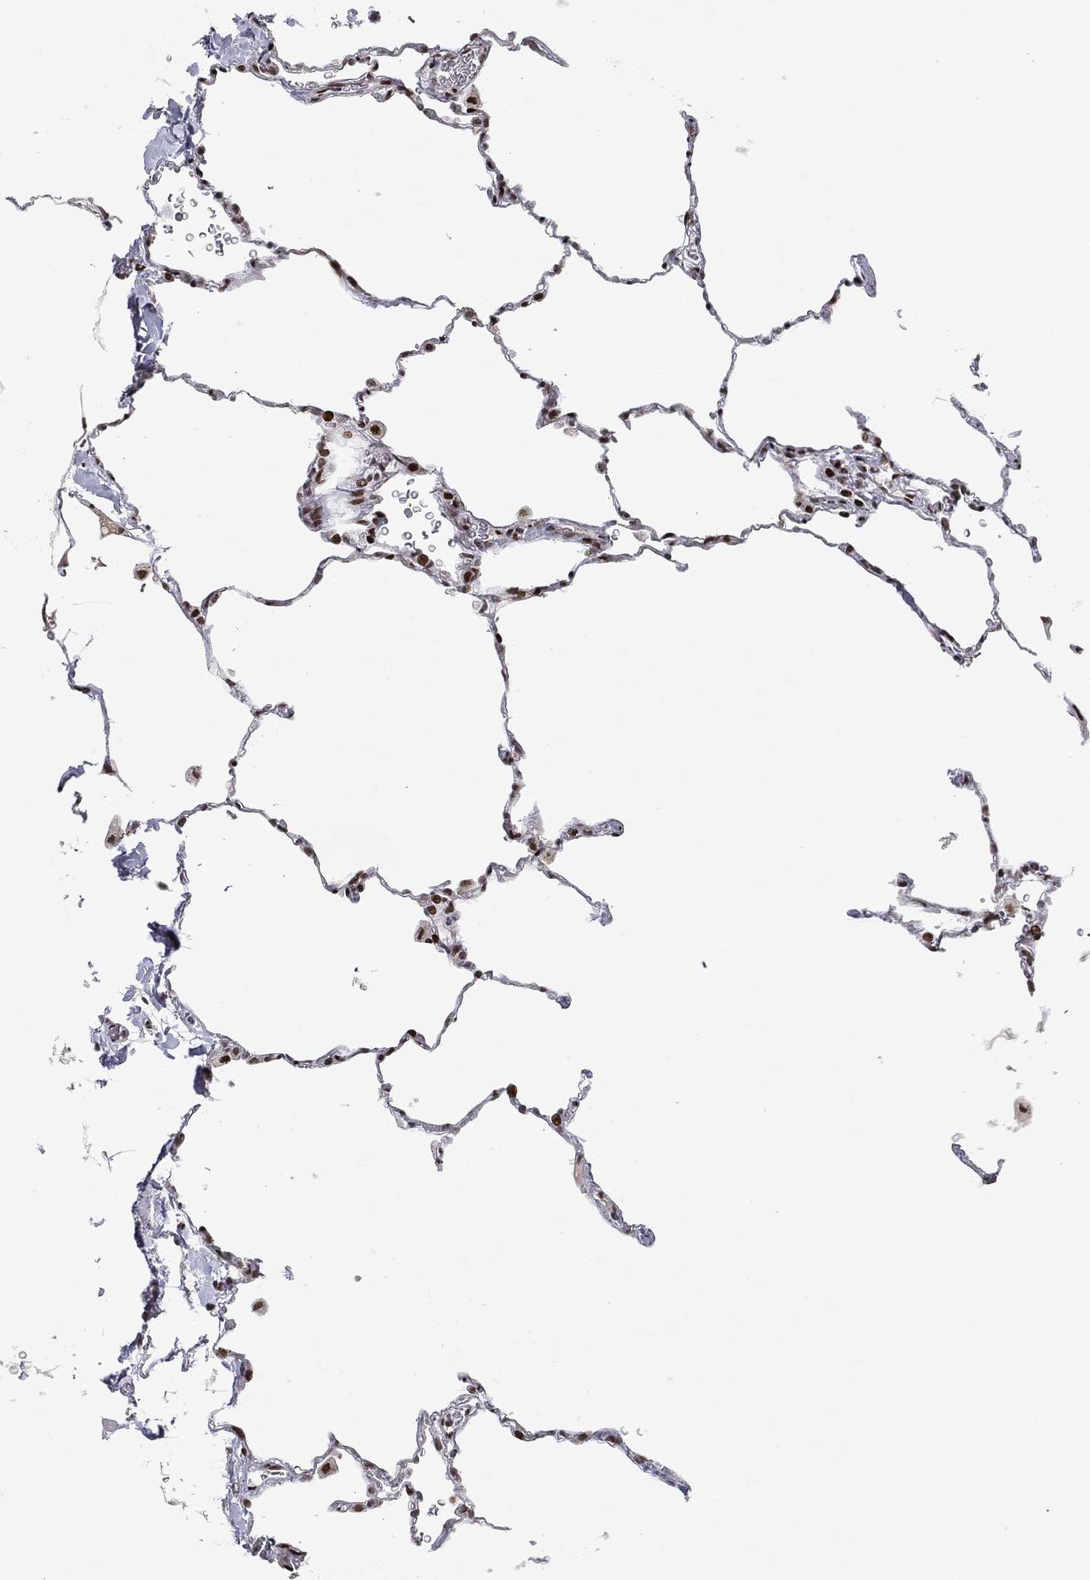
{"staining": {"intensity": "strong", "quantity": "25%-75%", "location": "nuclear"}, "tissue": "lung", "cell_type": "Alveolar cells", "image_type": "normal", "snomed": [{"axis": "morphology", "description": "Normal tissue, NOS"}, {"axis": "morphology", "description": "Adenocarcinoma, metastatic, NOS"}, {"axis": "topography", "description": "Lung"}], "caption": "IHC of normal human lung demonstrates high levels of strong nuclear positivity in approximately 25%-75% of alveolar cells. The protein is shown in brown color, while the nuclei are stained blue.", "gene": "RTF1", "patient": {"sex": "male", "age": 45}}